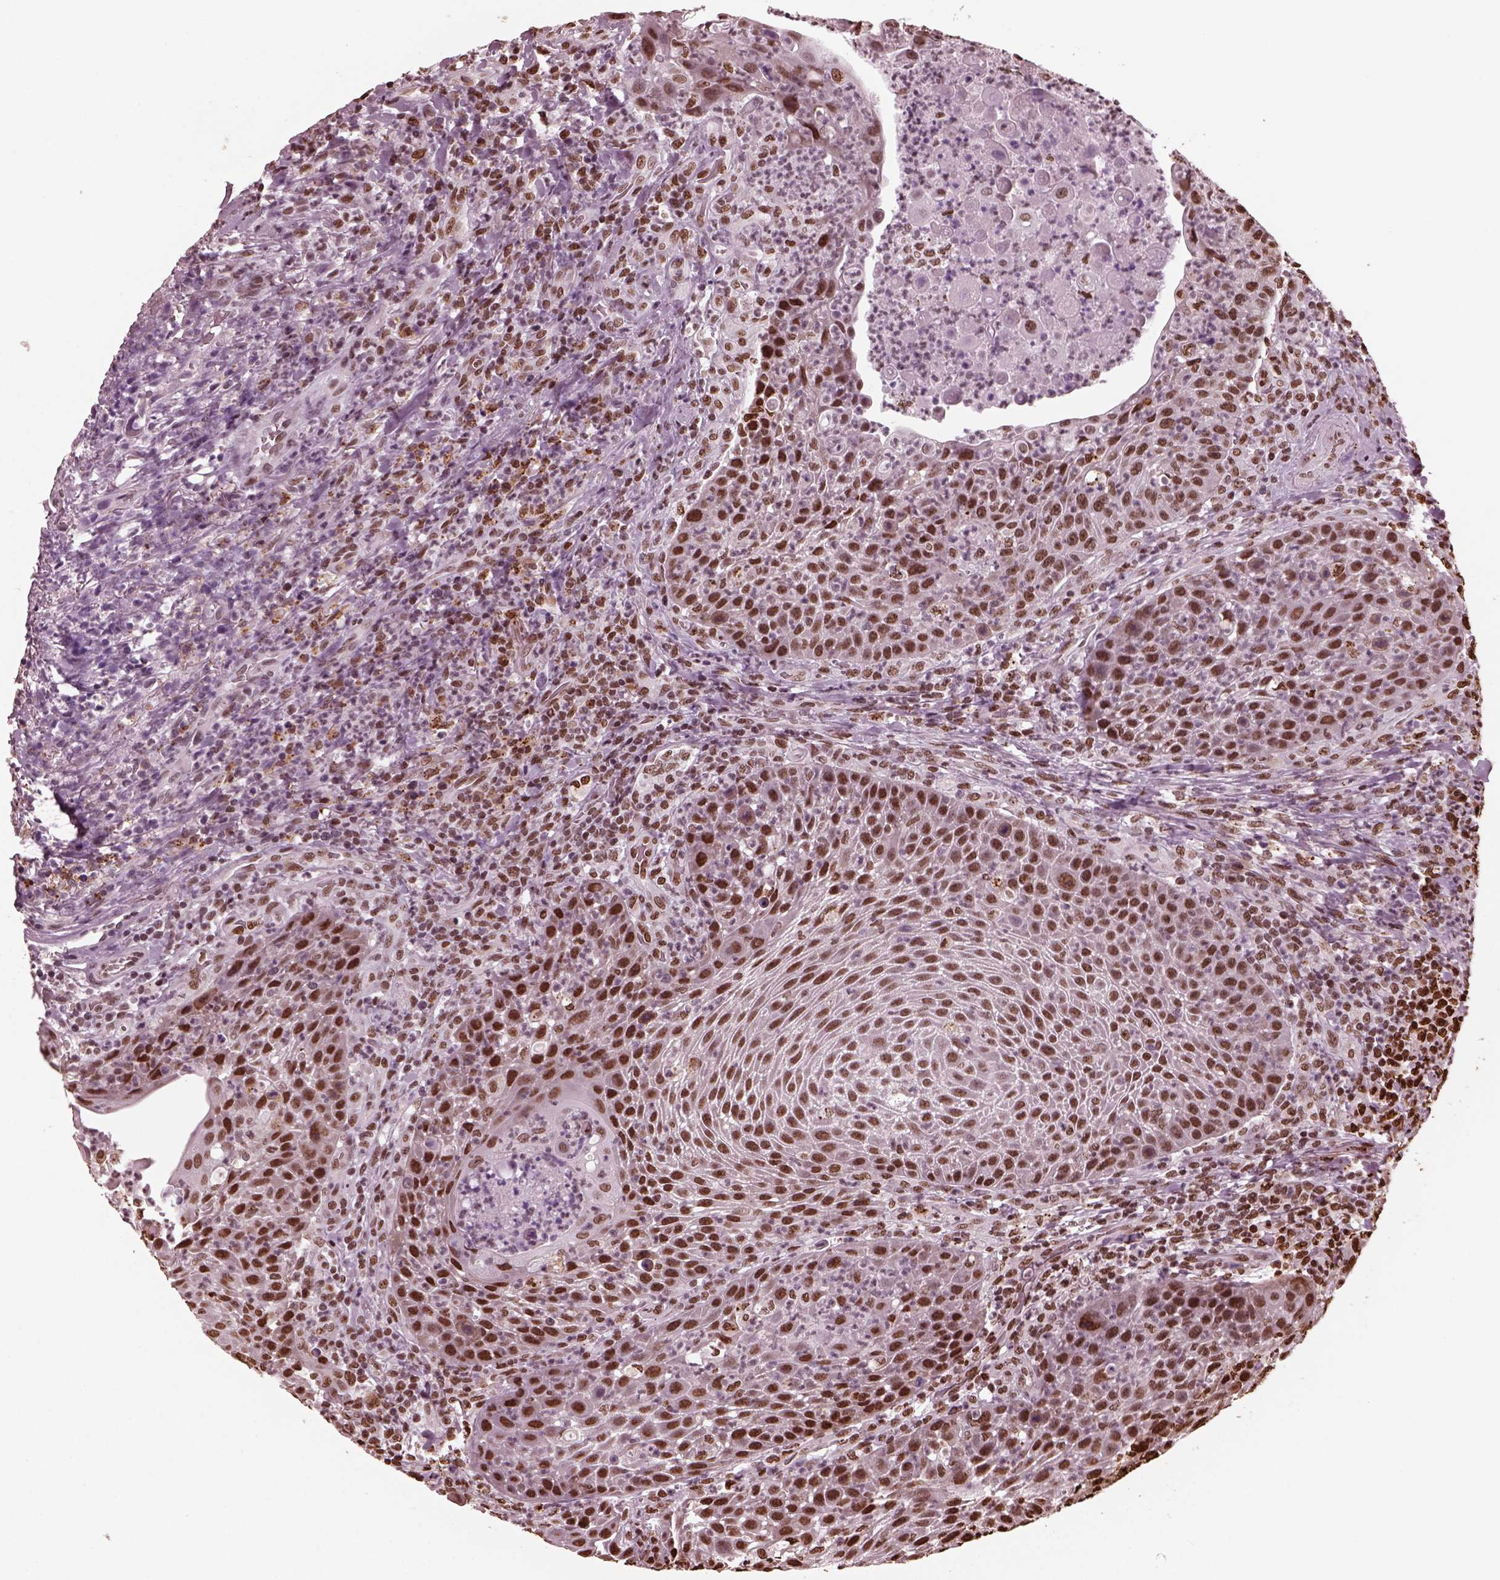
{"staining": {"intensity": "strong", "quantity": ">75%", "location": "nuclear"}, "tissue": "head and neck cancer", "cell_type": "Tumor cells", "image_type": "cancer", "snomed": [{"axis": "morphology", "description": "Squamous cell carcinoma, NOS"}, {"axis": "topography", "description": "Head-Neck"}], "caption": "DAB (3,3'-diaminobenzidine) immunohistochemical staining of human head and neck cancer demonstrates strong nuclear protein positivity in approximately >75% of tumor cells.", "gene": "NSD1", "patient": {"sex": "male", "age": 69}}